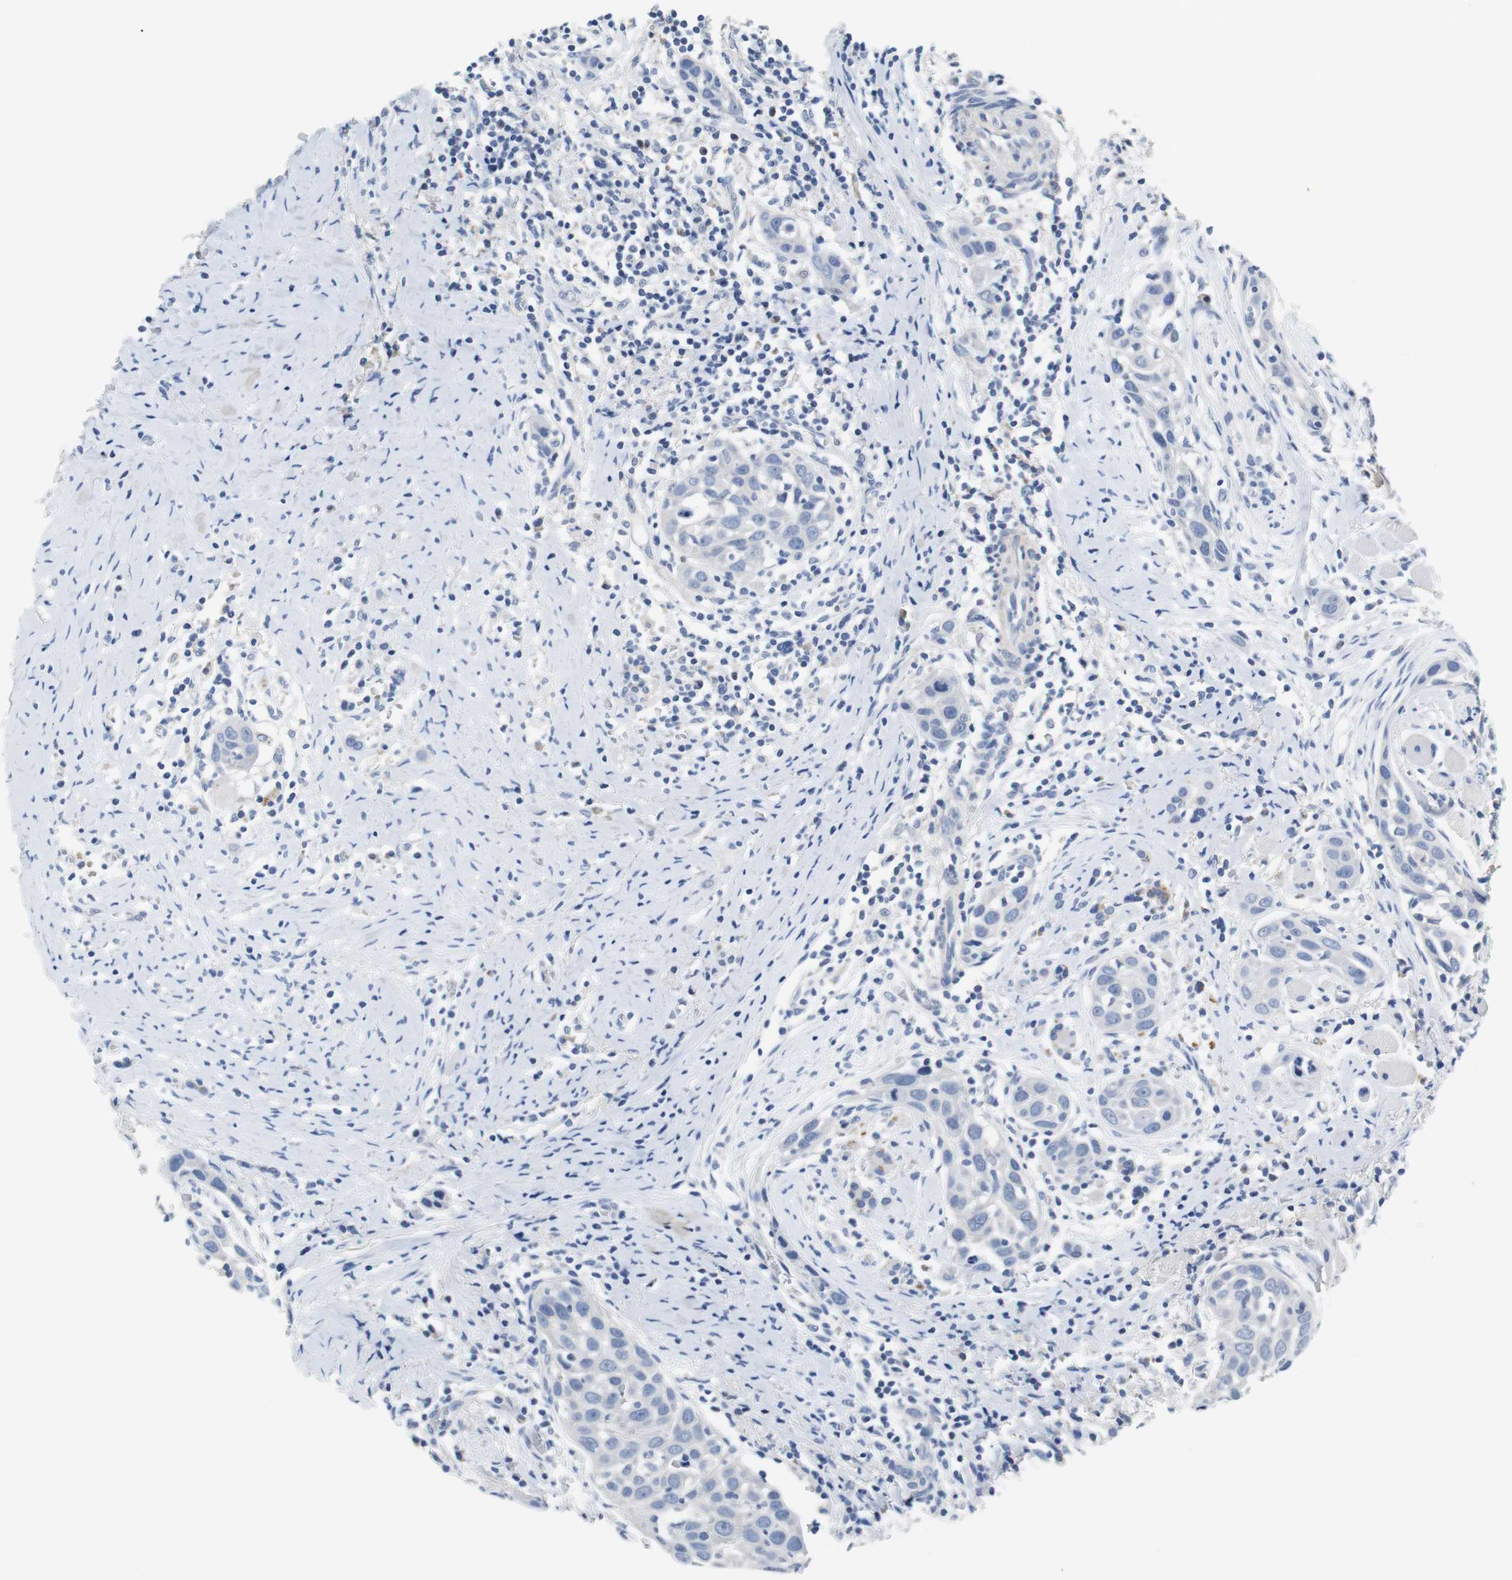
{"staining": {"intensity": "negative", "quantity": "none", "location": "none"}, "tissue": "head and neck cancer", "cell_type": "Tumor cells", "image_type": "cancer", "snomed": [{"axis": "morphology", "description": "Normal tissue, NOS"}, {"axis": "morphology", "description": "Squamous cell carcinoma, NOS"}, {"axis": "topography", "description": "Oral tissue"}, {"axis": "topography", "description": "Head-Neck"}], "caption": "This image is of head and neck squamous cell carcinoma stained with IHC to label a protein in brown with the nuclei are counter-stained blue. There is no staining in tumor cells. (Stains: DAB (3,3'-diaminobenzidine) immunohistochemistry with hematoxylin counter stain, Microscopy: brightfield microscopy at high magnification).", "gene": "PCK1", "patient": {"sex": "female", "age": 50}}